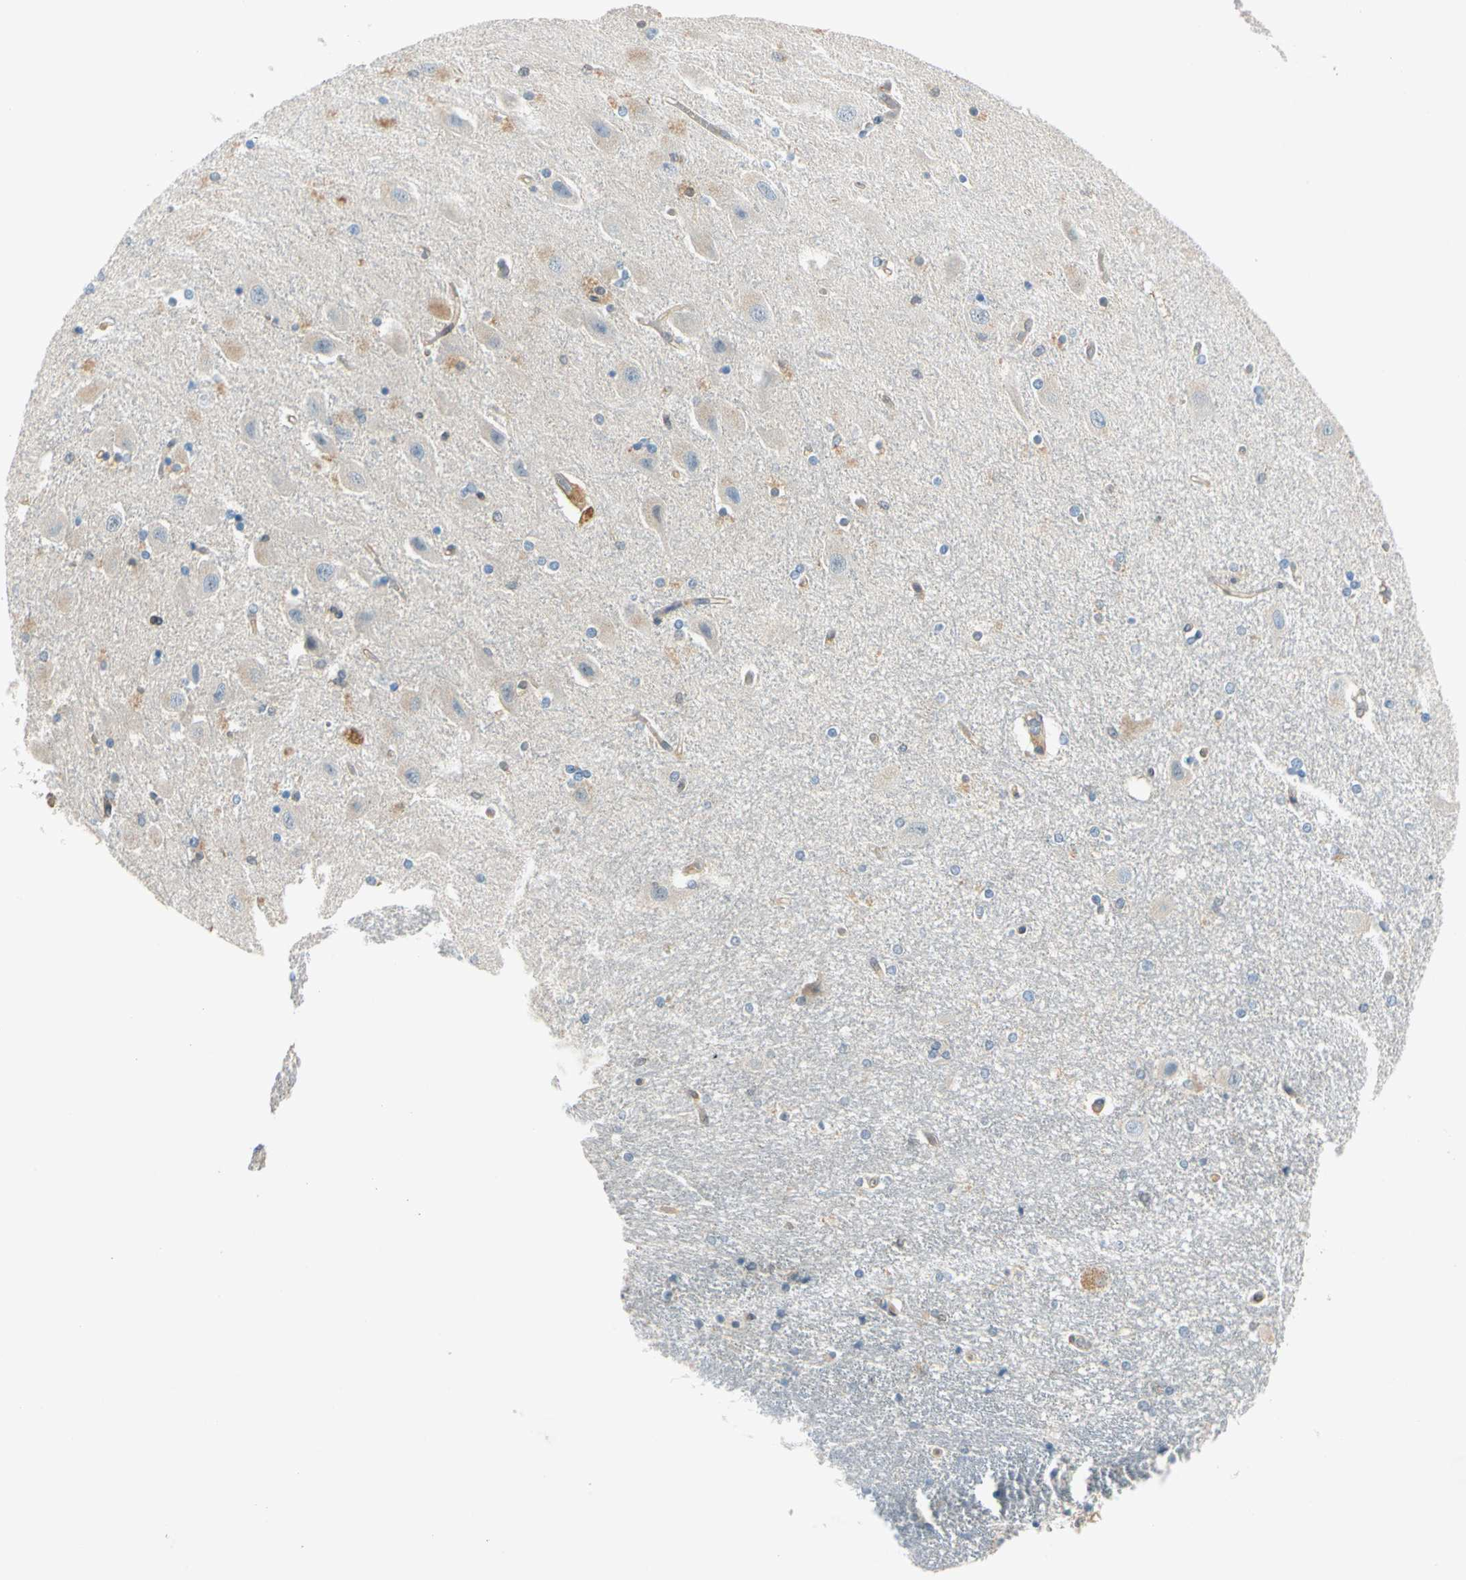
{"staining": {"intensity": "weak", "quantity": "25%-75%", "location": "cytoplasmic/membranous"}, "tissue": "hippocampus", "cell_type": "Glial cells", "image_type": "normal", "snomed": [{"axis": "morphology", "description": "Normal tissue, NOS"}, {"axis": "topography", "description": "Hippocampus"}], "caption": "Immunohistochemical staining of unremarkable hippocampus reveals low levels of weak cytoplasmic/membranous expression in approximately 25%-75% of glial cells.", "gene": "WIPI1", "patient": {"sex": "female", "age": 54}}